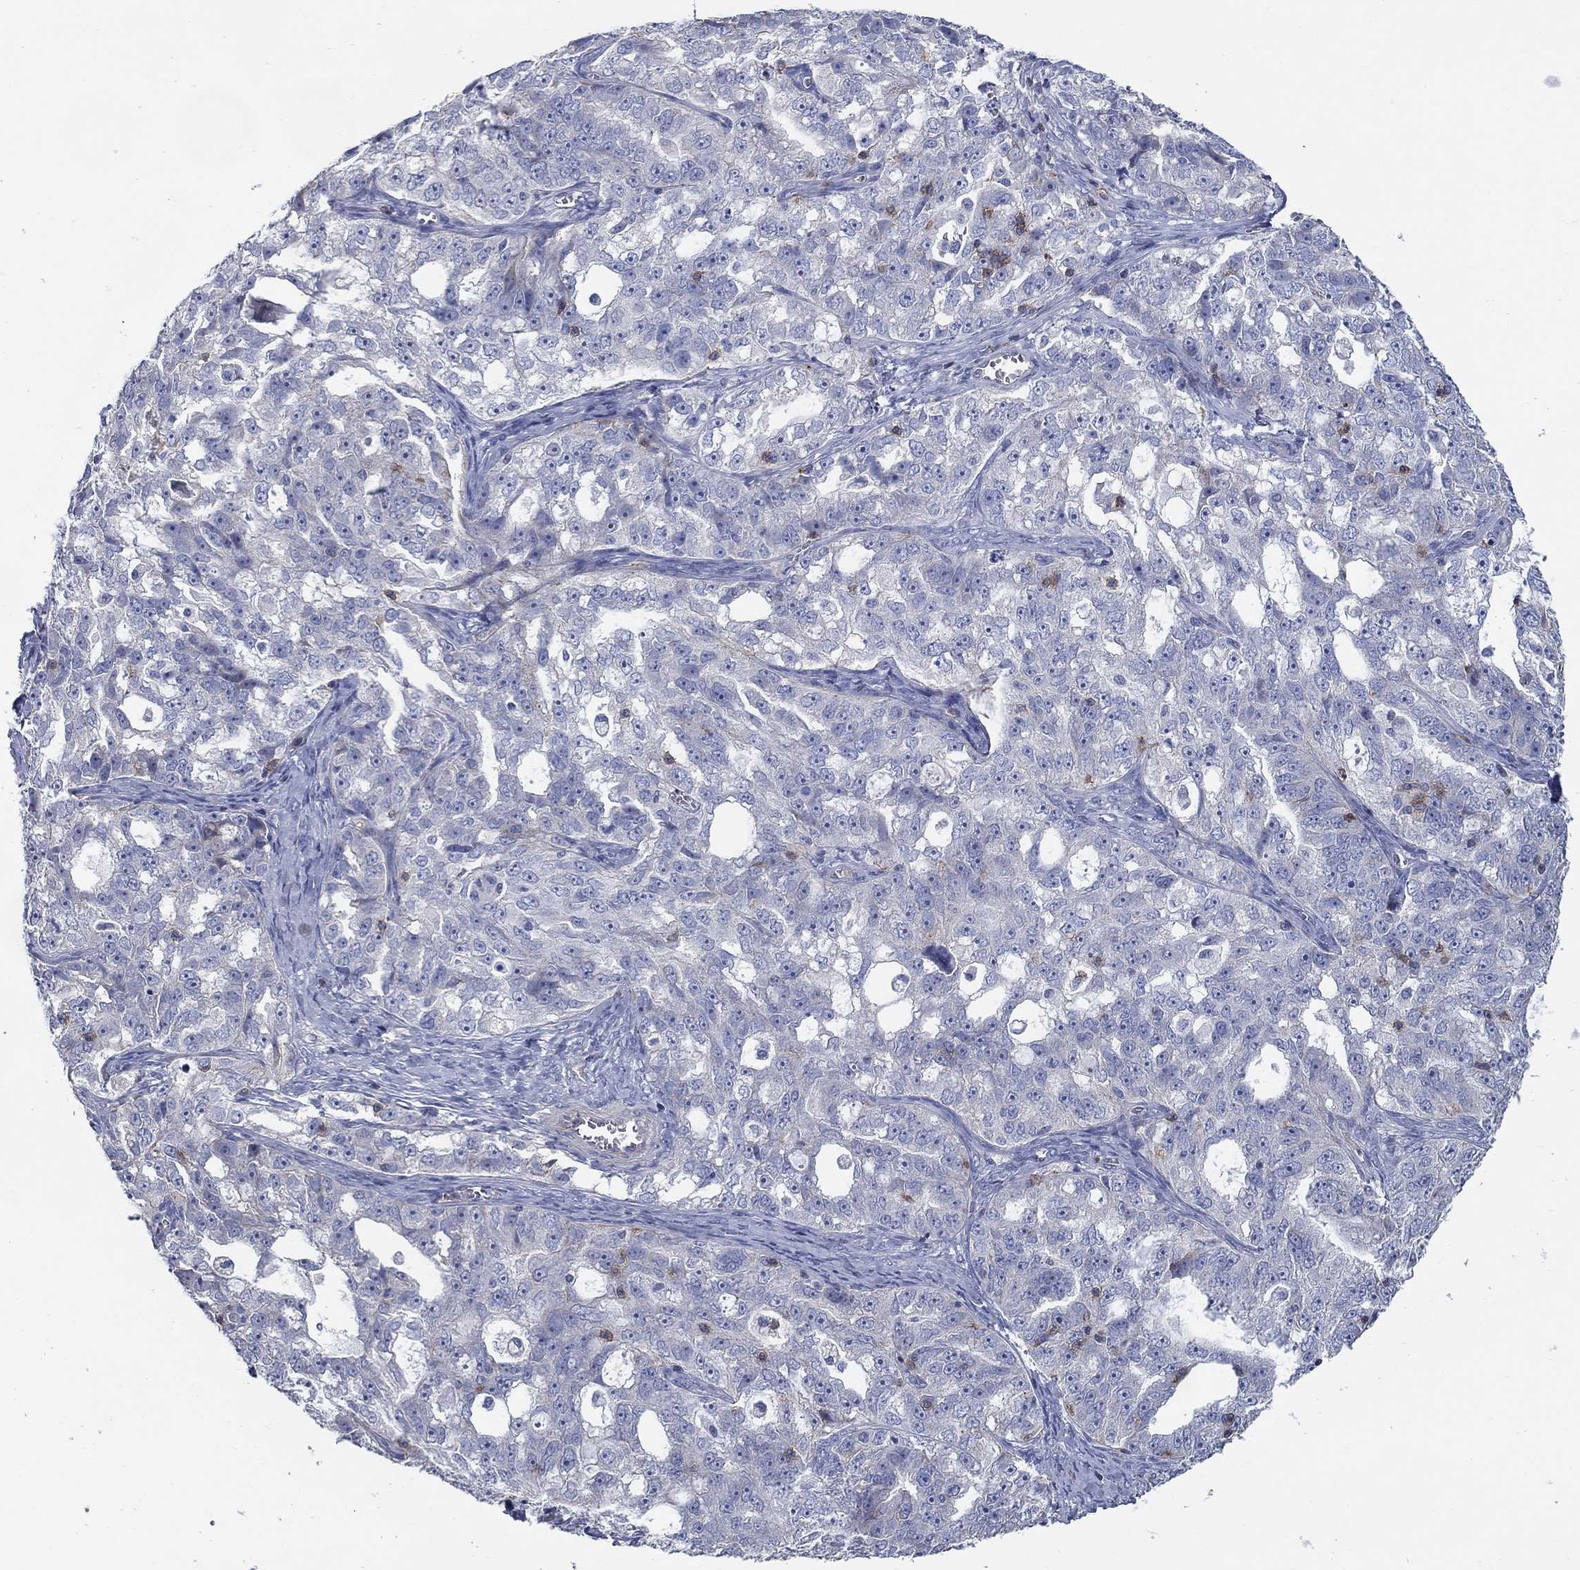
{"staining": {"intensity": "negative", "quantity": "none", "location": "none"}, "tissue": "ovarian cancer", "cell_type": "Tumor cells", "image_type": "cancer", "snomed": [{"axis": "morphology", "description": "Cystadenocarcinoma, serous, NOS"}, {"axis": "topography", "description": "Ovary"}], "caption": "This photomicrograph is of ovarian cancer stained with immunohistochemistry (IHC) to label a protein in brown with the nuclei are counter-stained blue. There is no staining in tumor cells.", "gene": "SIT1", "patient": {"sex": "female", "age": 51}}